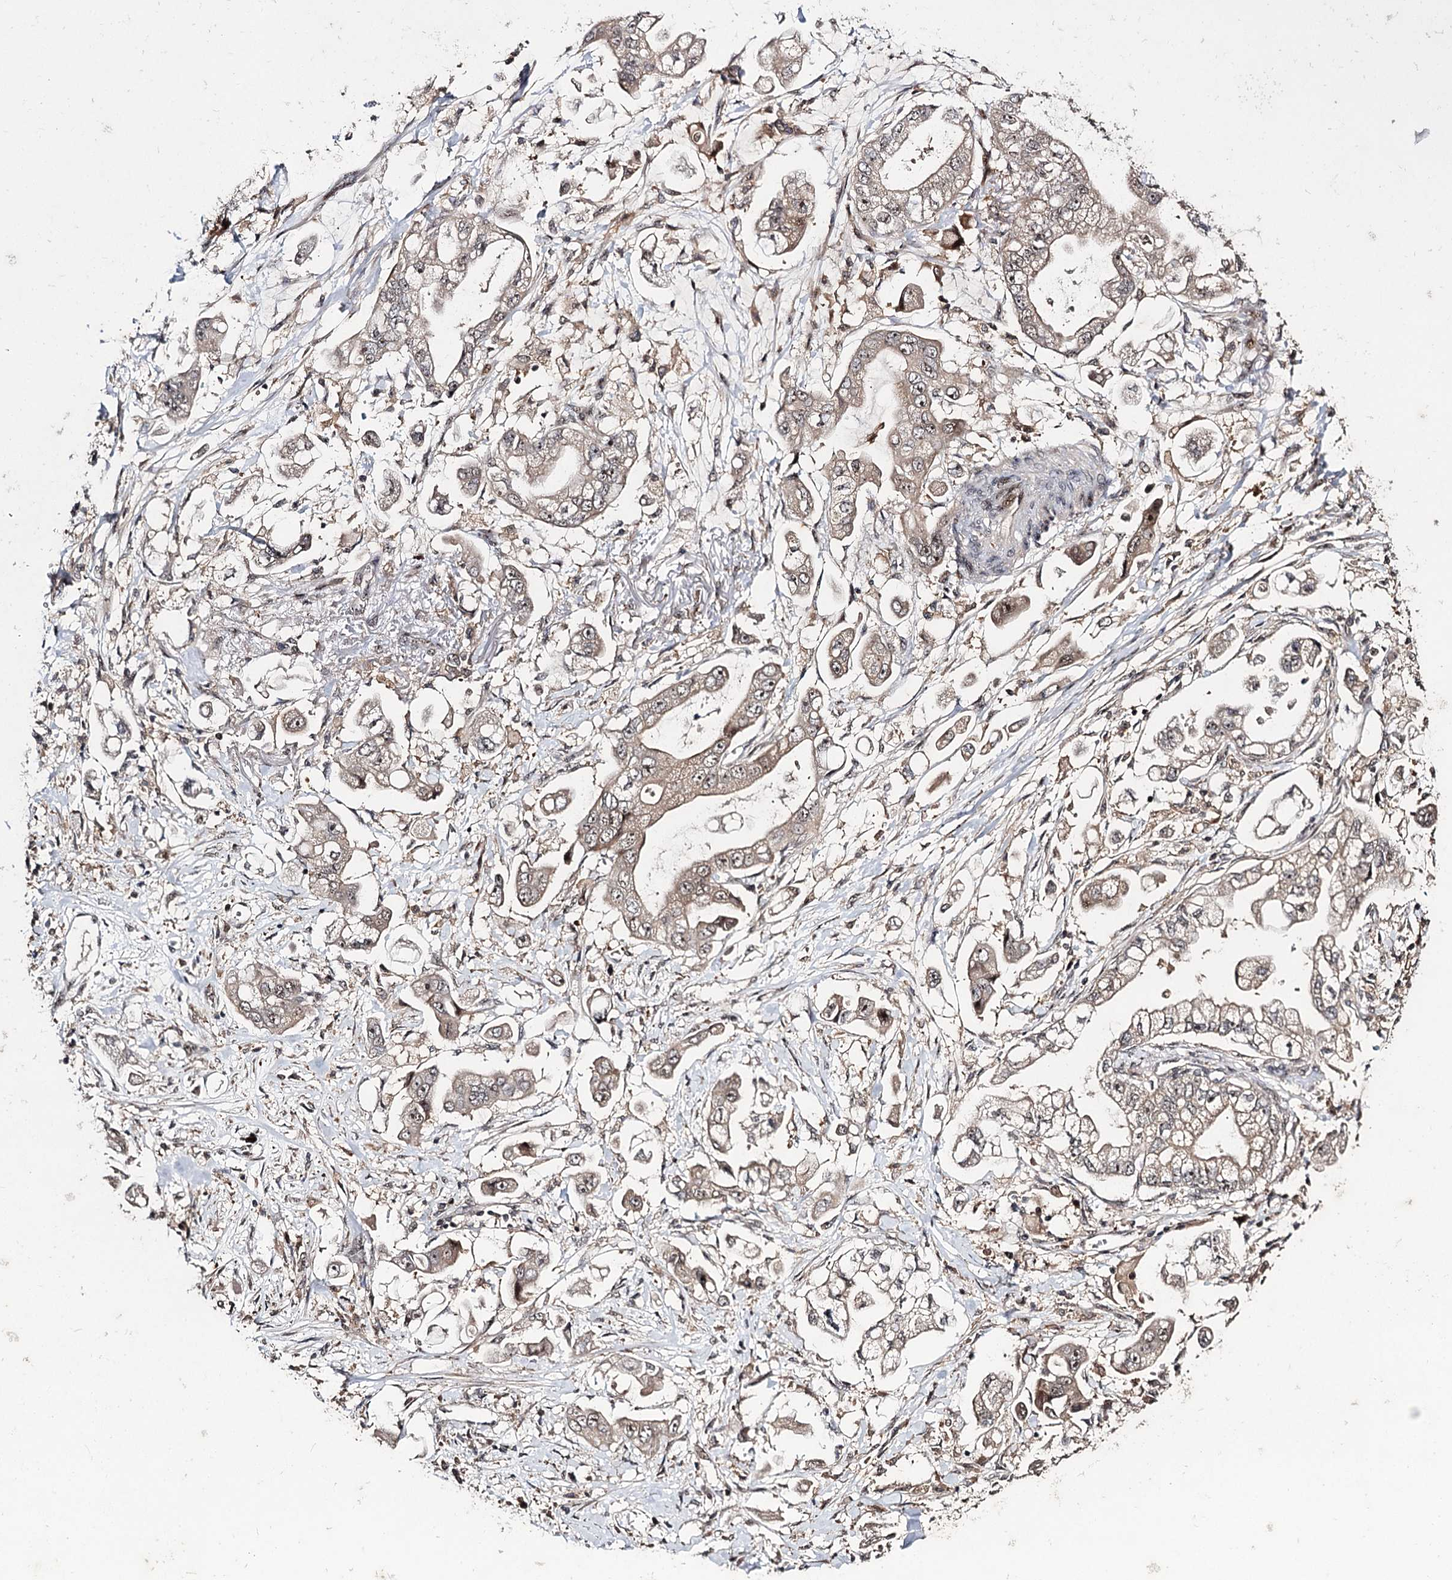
{"staining": {"intensity": "weak", "quantity": "25%-75%", "location": "cytoplasmic/membranous,nuclear"}, "tissue": "stomach cancer", "cell_type": "Tumor cells", "image_type": "cancer", "snomed": [{"axis": "morphology", "description": "Adenocarcinoma, NOS"}, {"axis": "topography", "description": "Stomach"}], "caption": "Adenocarcinoma (stomach) stained with a brown dye demonstrates weak cytoplasmic/membranous and nuclear positive expression in about 25%-75% of tumor cells.", "gene": "MKNK2", "patient": {"sex": "male", "age": 62}}